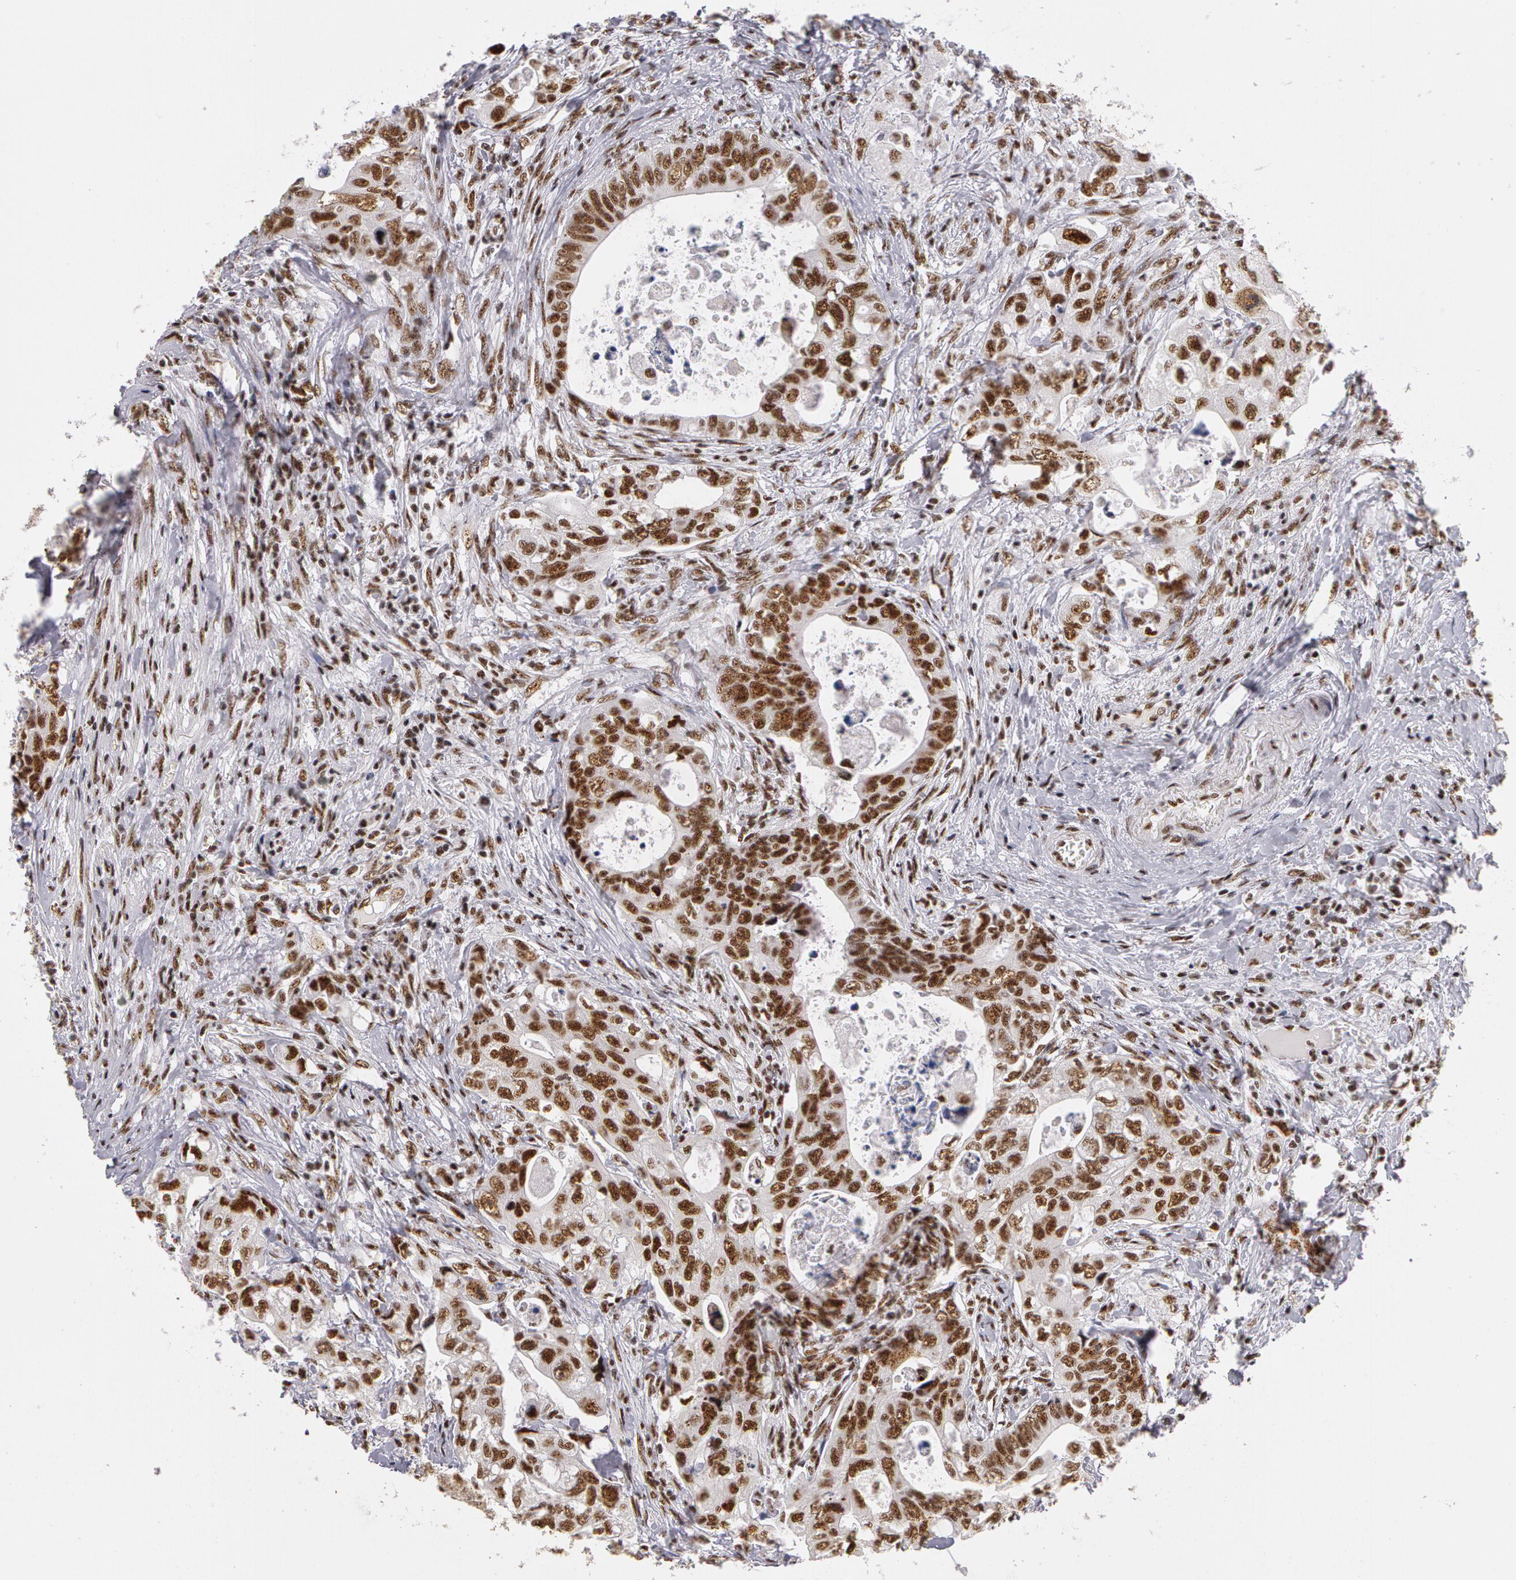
{"staining": {"intensity": "moderate", "quantity": ">75%", "location": "nuclear"}, "tissue": "colorectal cancer", "cell_type": "Tumor cells", "image_type": "cancer", "snomed": [{"axis": "morphology", "description": "Adenocarcinoma, NOS"}, {"axis": "topography", "description": "Rectum"}], "caption": "Immunohistochemical staining of colorectal cancer shows moderate nuclear protein expression in about >75% of tumor cells. (DAB (3,3'-diaminobenzidine) IHC with brightfield microscopy, high magnification).", "gene": "PNN", "patient": {"sex": "female", "age": 57}}